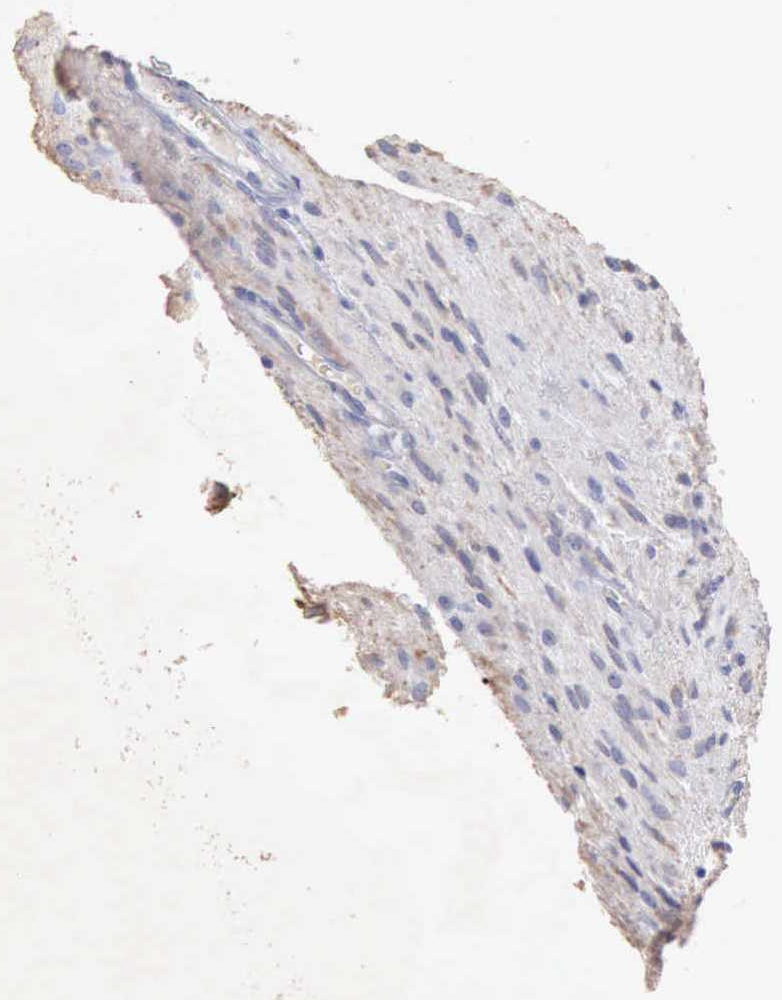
{"staining": {"intensity": "negative", "quantity": "none", "location": "none"}, "tissue": "glioma", "cell_type": "Tumor cells", "image_type": "cancer", "snomed": [{"axis": "morphology", "description": "Glioma, malignant, Low grade"}, {"axis": "topography", "description": "Brain"}], "caption": "Immunohistochemistry of human glioma reveals no staining in tumor cells.", "gene": "KRT6B", "patient": {"sex": "female", "age": 15}}